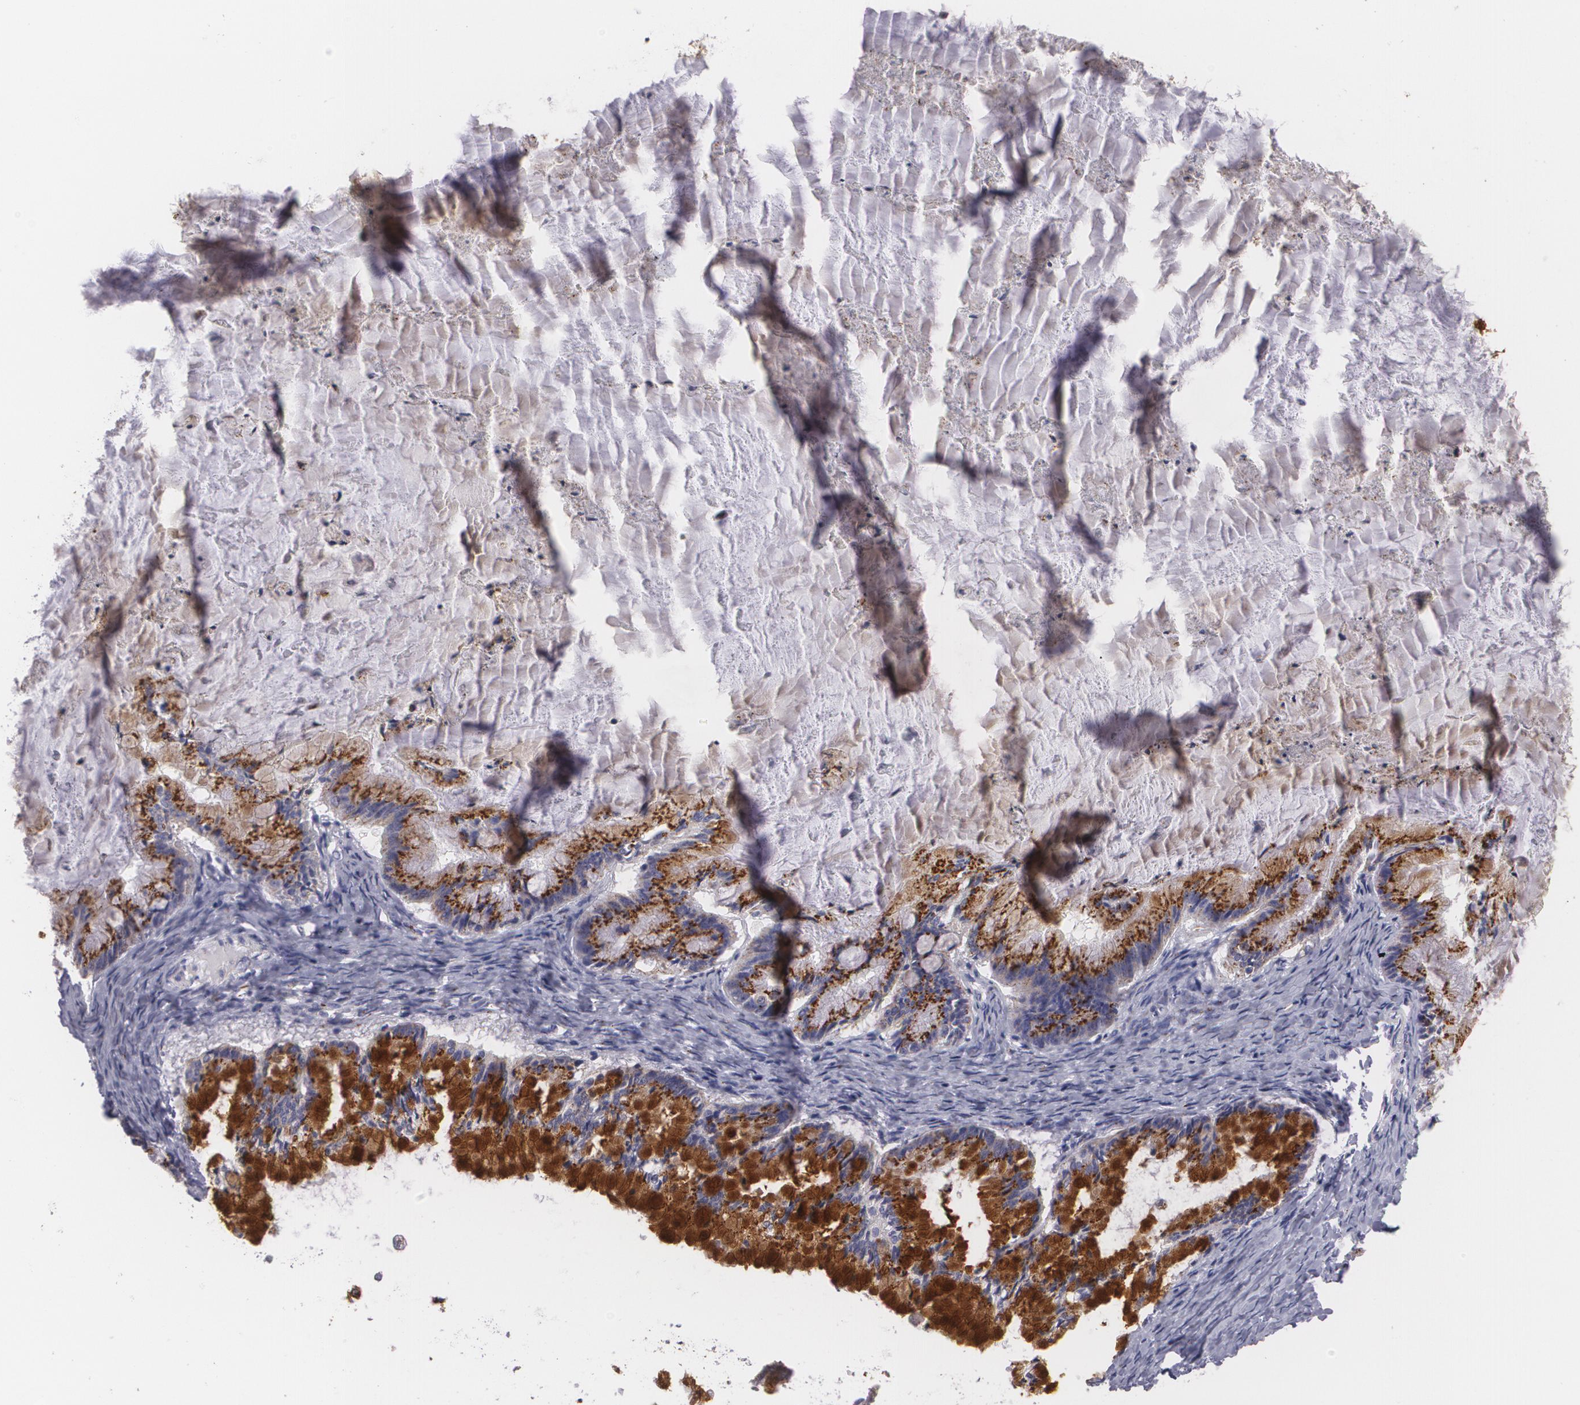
{"staining": {"intensity": "strong", "quantity": ">75%", "location": "cytoplasmic/membranous"}, "tissue": "ovarian cancer", "cell_type": "Tumor cells", "image_type": "cancer", "snomed": [{"axis": "morphology", "description": "Cystadenocarcinoma, mucinous, NOS"}, {"axis": "topography", "description": "Ovary"}], "caption": "Immunohistochemical staining of human mucinous cystadenocarcinoma (ovarian) reveals high levels of strong cytoplasmic/membranous expression in about >75% of tumor cells.", "gene": "CILK1", "patient": {"sex": "female", "age": 57}}